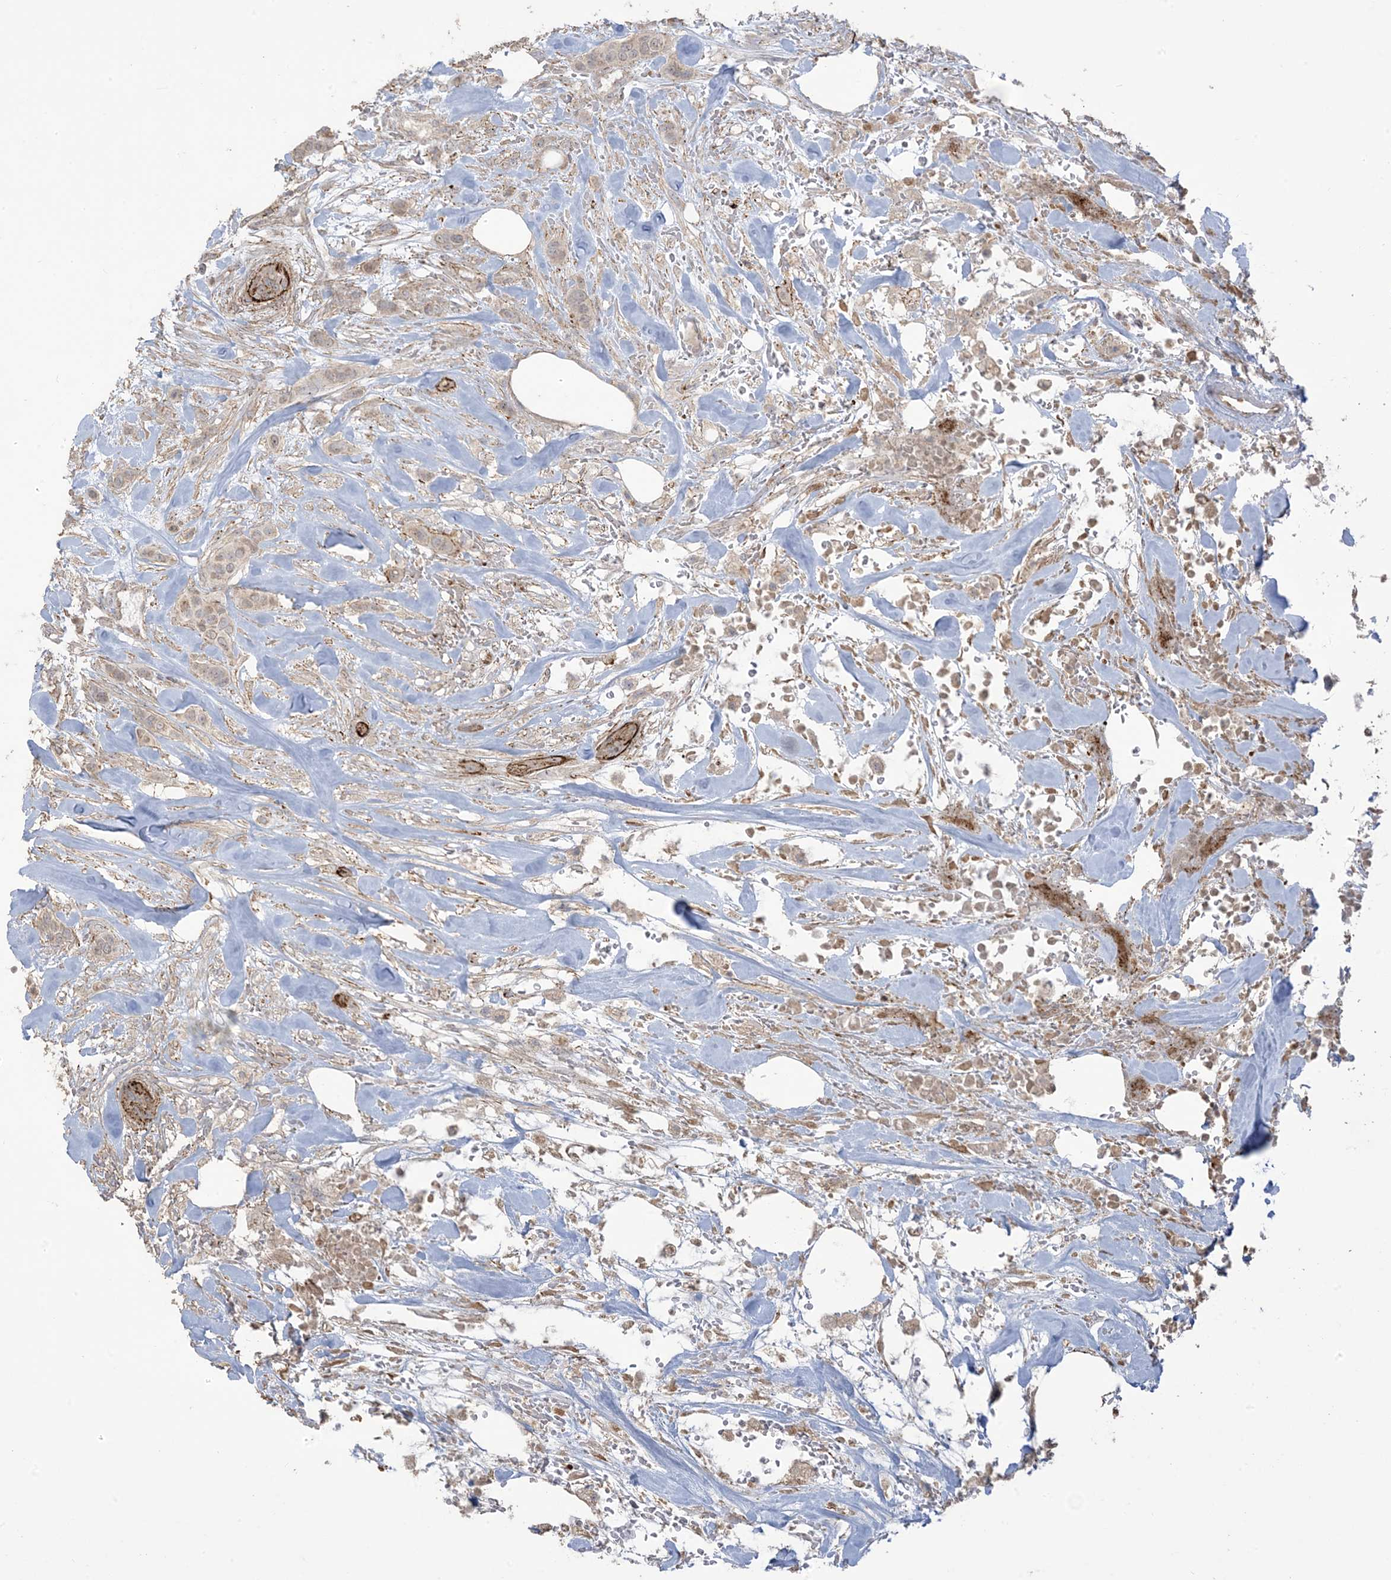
{"staining": {"intensity": "weak", "quantity": "25%-75%", "location": "cytoplasmic/membranous"}, "tissue": "breast cancer", "cell_type": "Tumor cells", "image_type": "cancer", "snomed": [{"axis": "morphology", "description": "Lobular carcinoma"}, {"axis": "topography", "description": "Breast"}], "caption": "An image showing weak cytoplasmic/membranous expression in about 25%-75% of tumor cells in lobular carcinoma (breast), as visualized by brown immunohistochemical staining.", "gene": "KLHL18", "patient": {"sex": "female", "age": 51}}